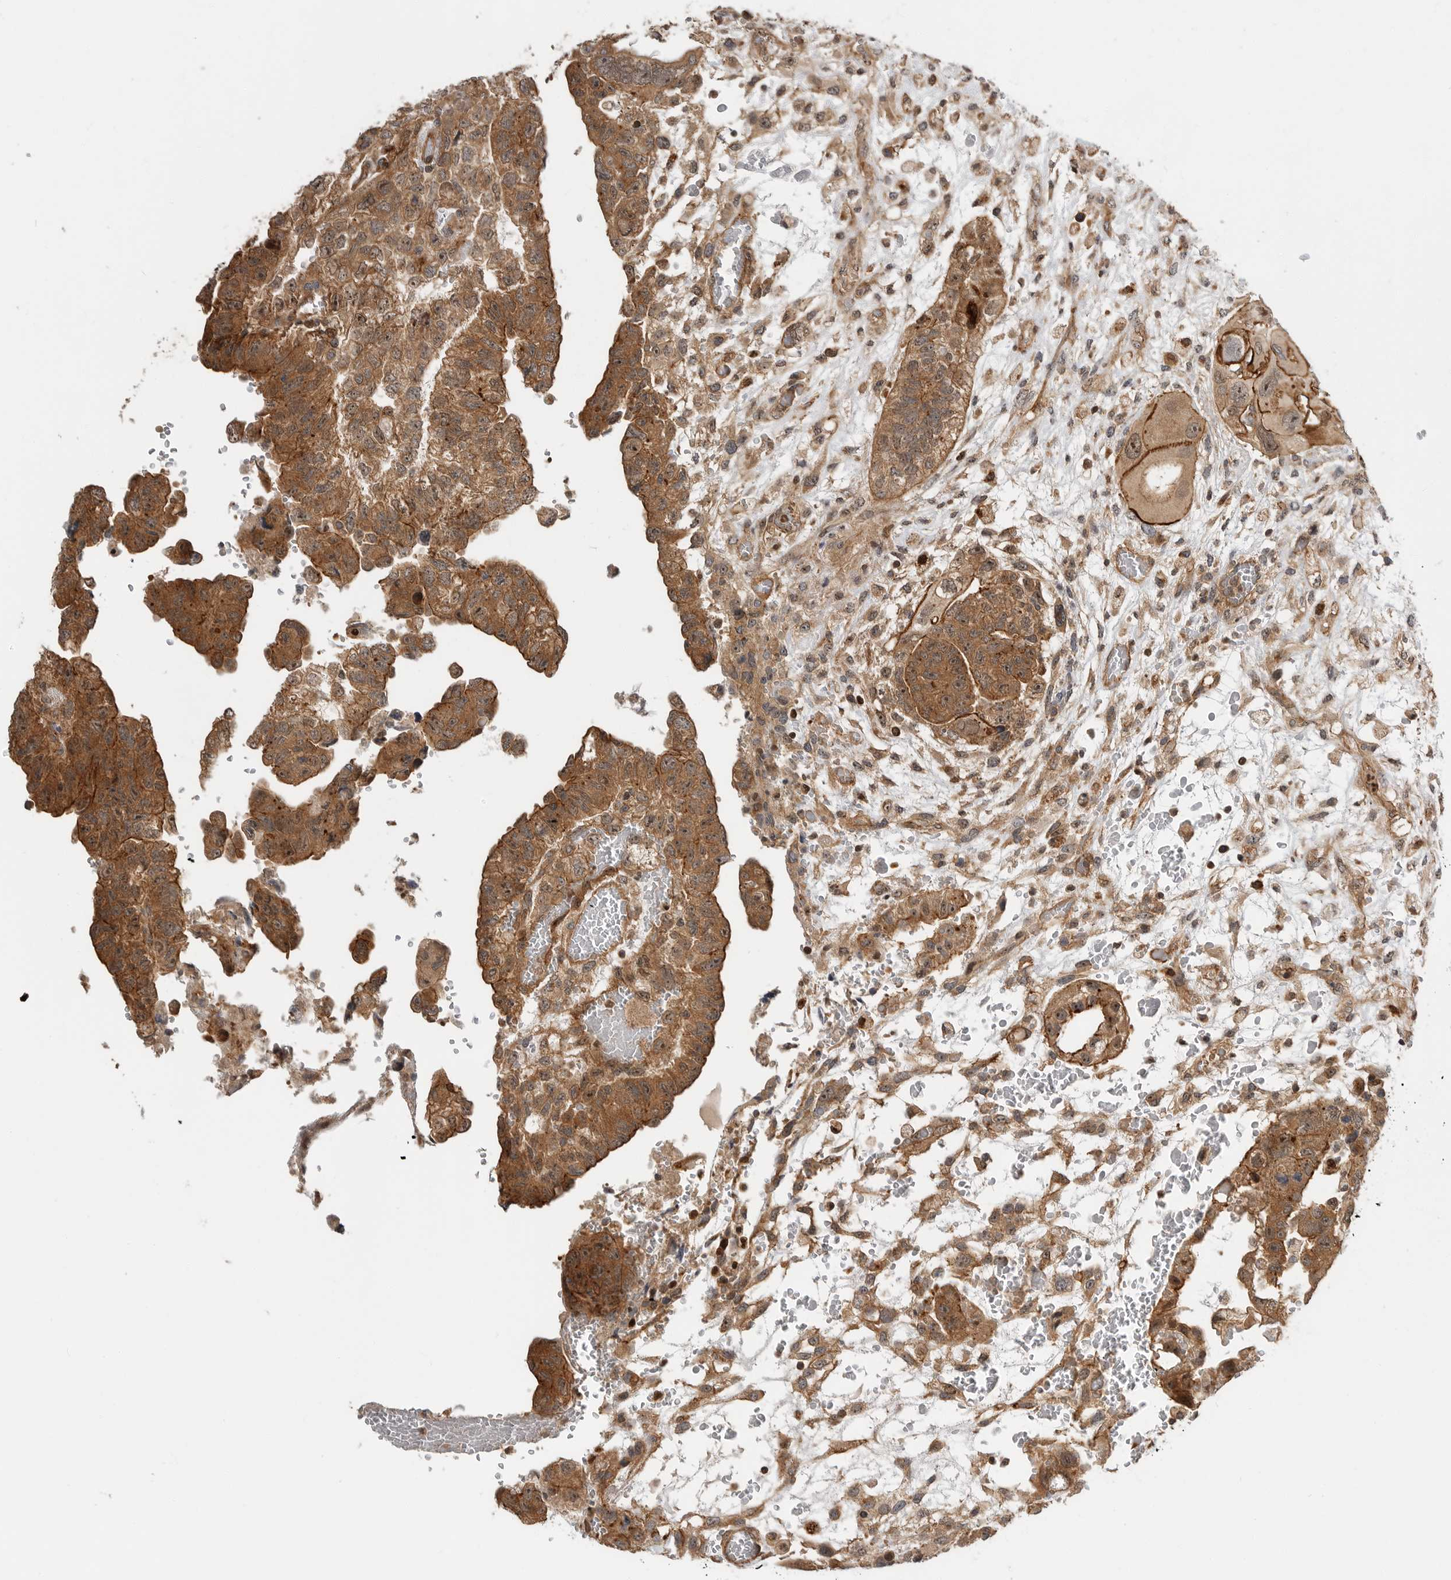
{"staining": {"intensity": "moderate", "quantity": ">75%", "location": "cytoplasmic/membranous"}, "tissue": "testis cancer", "cell_type": "Tumor cells", "image_type": "cancer", "snomed": [{"axis": "morphology", "description": "Carcinoma, Embryonal, NOS"}, {"axis": "topography", "description": "Testis"}], "caption": "DAB (3,3'-diaminobenzidine) immunohistochemical staining of human testis cancer exhibits moderate cytoplasmic/membranous protein positivity in about >75% of tumor cells. (DAB (3,3'-diaminobenzidine) IHC, brown staining for protein, blue staining for nuclei).", "gene": "STRAP", "patient": {"sex": "male", "age": 36}}